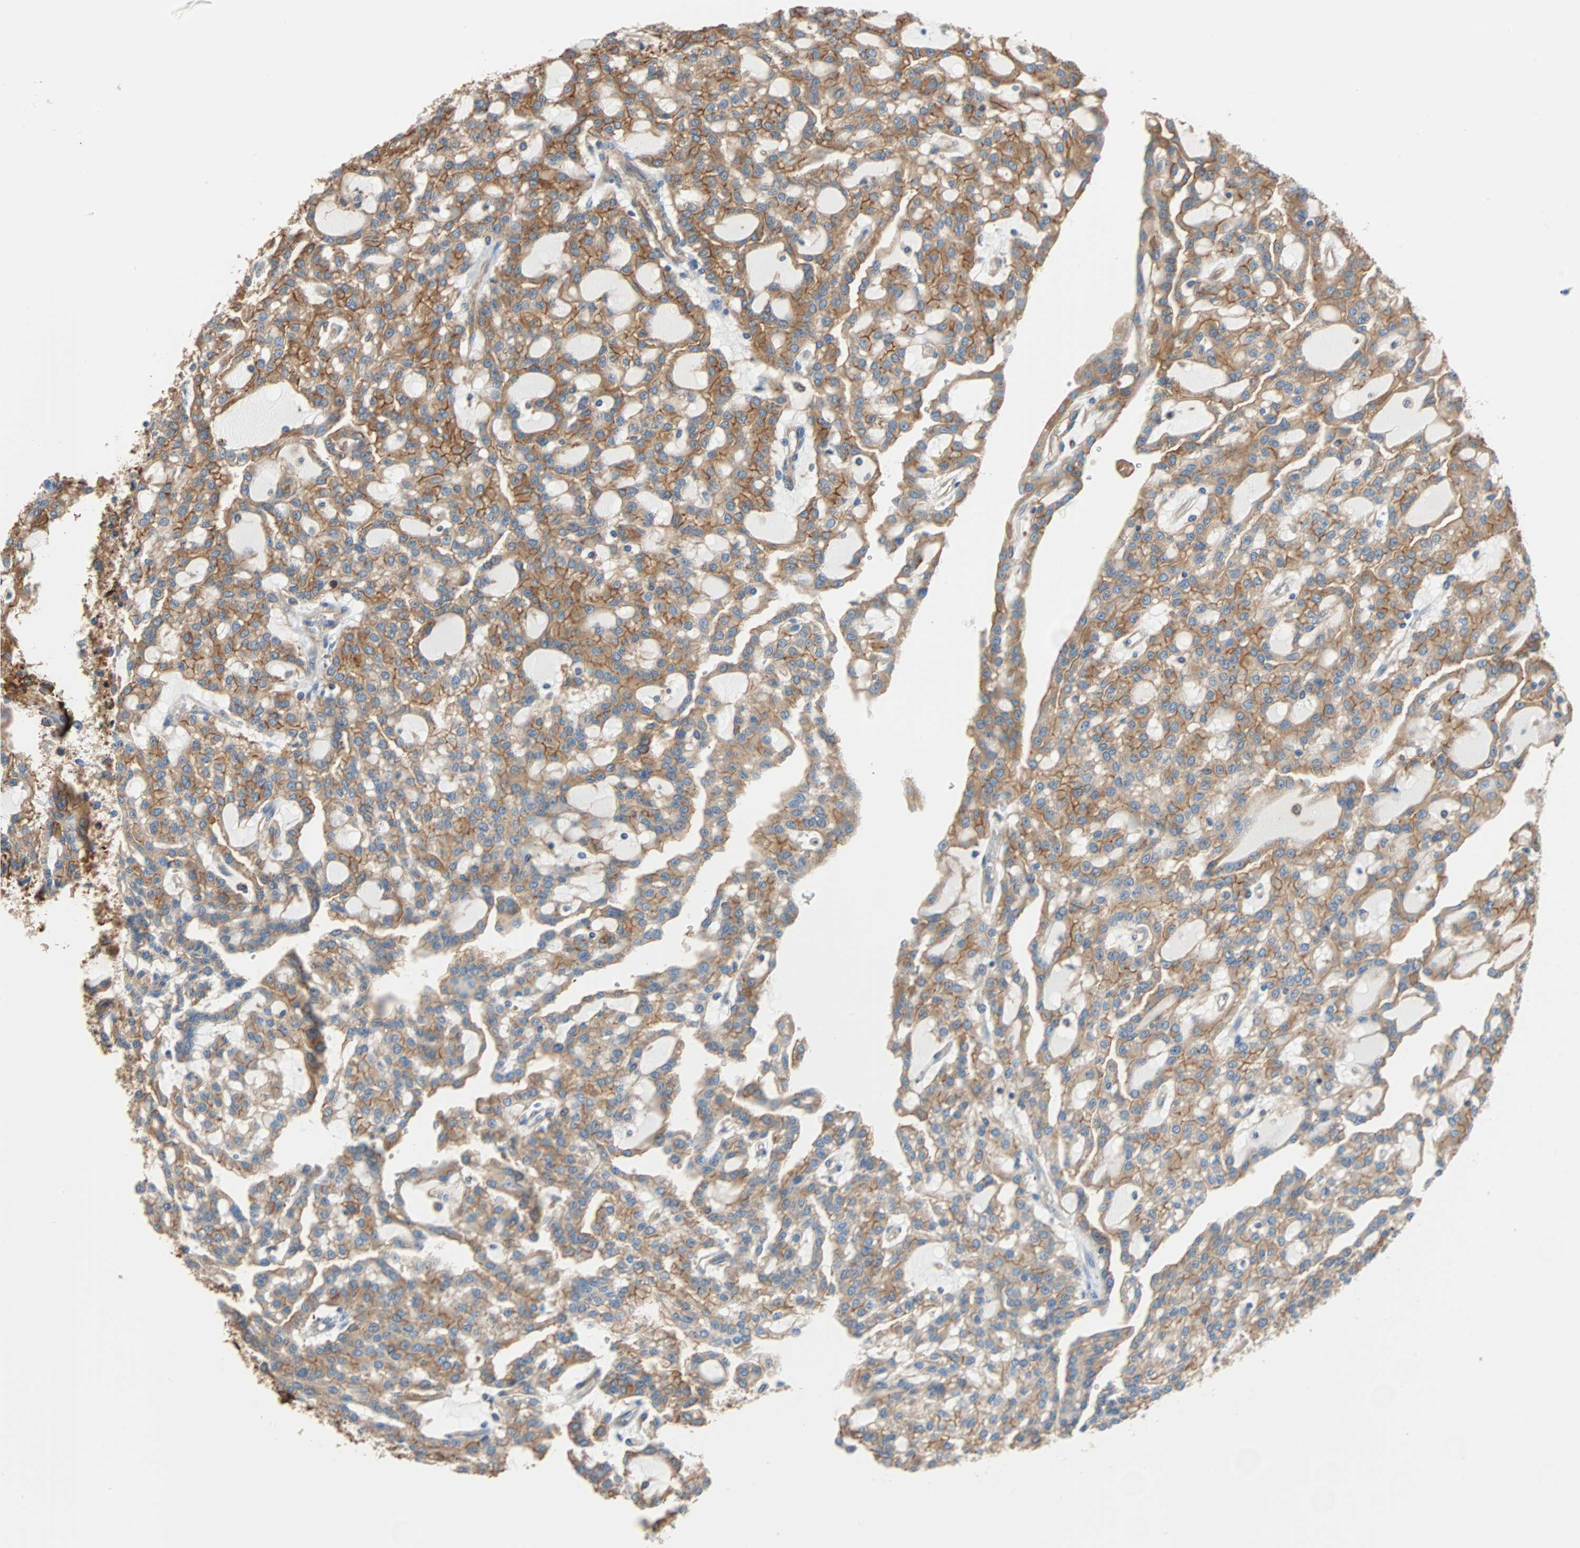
{"staining": {"intensity": "moderate", "quantity": ">75%", "location": "cytoplasmic/membranous"}, "tissue": "renal cancer", "cell_type": "Tumor cells", "image_type": "cancer", "snomed": [{"axis": "morphology", "description": "Adenocarcinoma, NOS"}, {"axis": "topography", "description": "Kidney"}], "caption": "Immunohistochemistry of renal cancer (adenocarcinoma) shows medium levels of moderate cytoplasmic/membranous staining in about >75% of tumor cells. (DAB = brown stain, brightfield microscopy at high magnification).", "gene": "EEF2", "patient": {"sex": "male", "age": 63}}